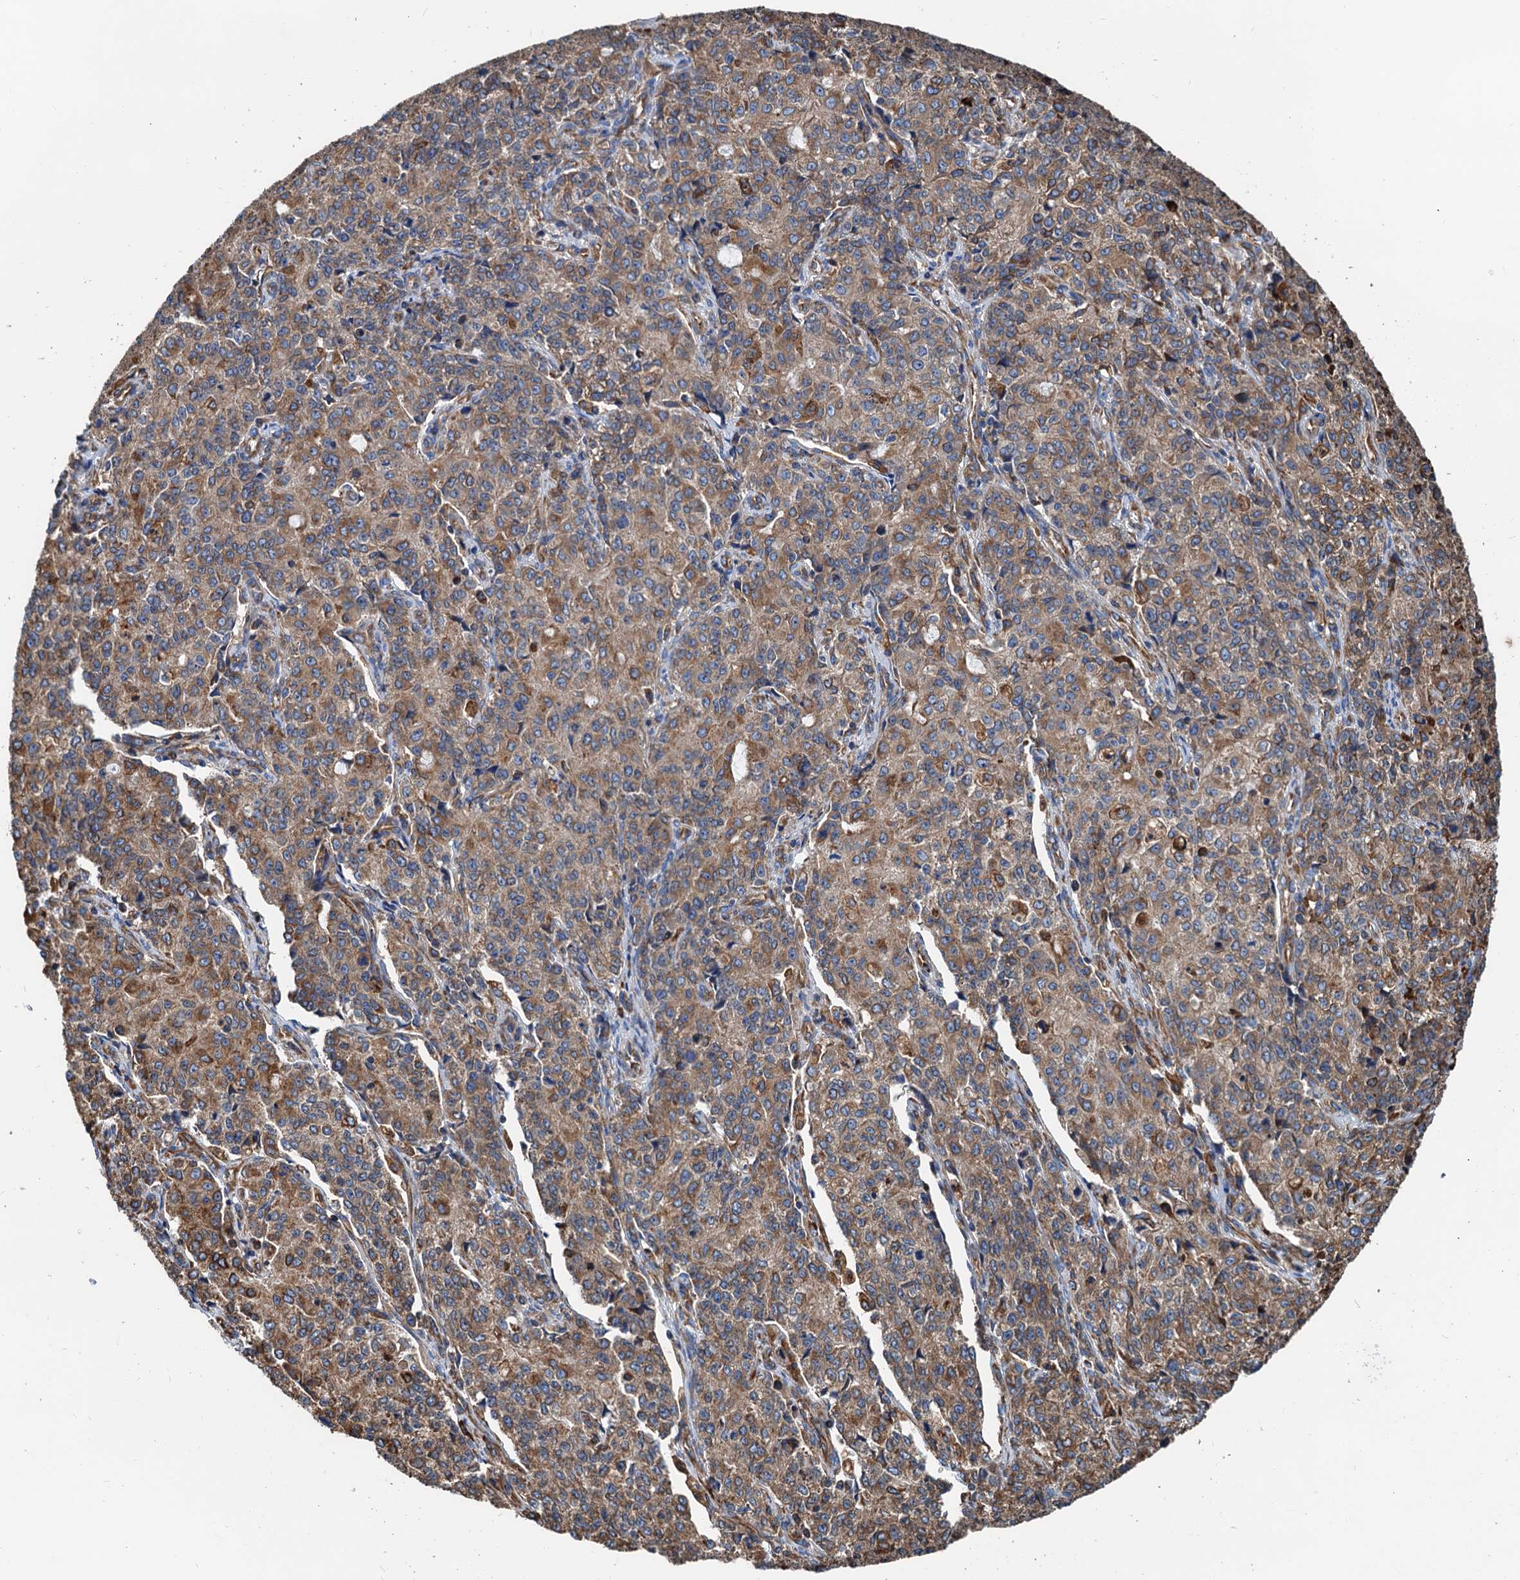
{"staining": {"intensity": "moderate", "quantity": ">75%", "location": "cytoplasmic/membranous"}, "tissue": "endometrial cancer", "cell_type": "Tumor cells", "image_type": "cancer", "snomed": [{"axis": "morphology", "description": "Adenocarcinoma, NOS"}, {"axis": "topography", "description": "Endometrium"}], "caption": "The micrograph reveals a brown stain indicating the presence of a protein in the cytoplasmic/membranous of tumor cells in endometrial cancer.", "gene": "HSPA5", "patient": {"sex": "female", "age": 50}}